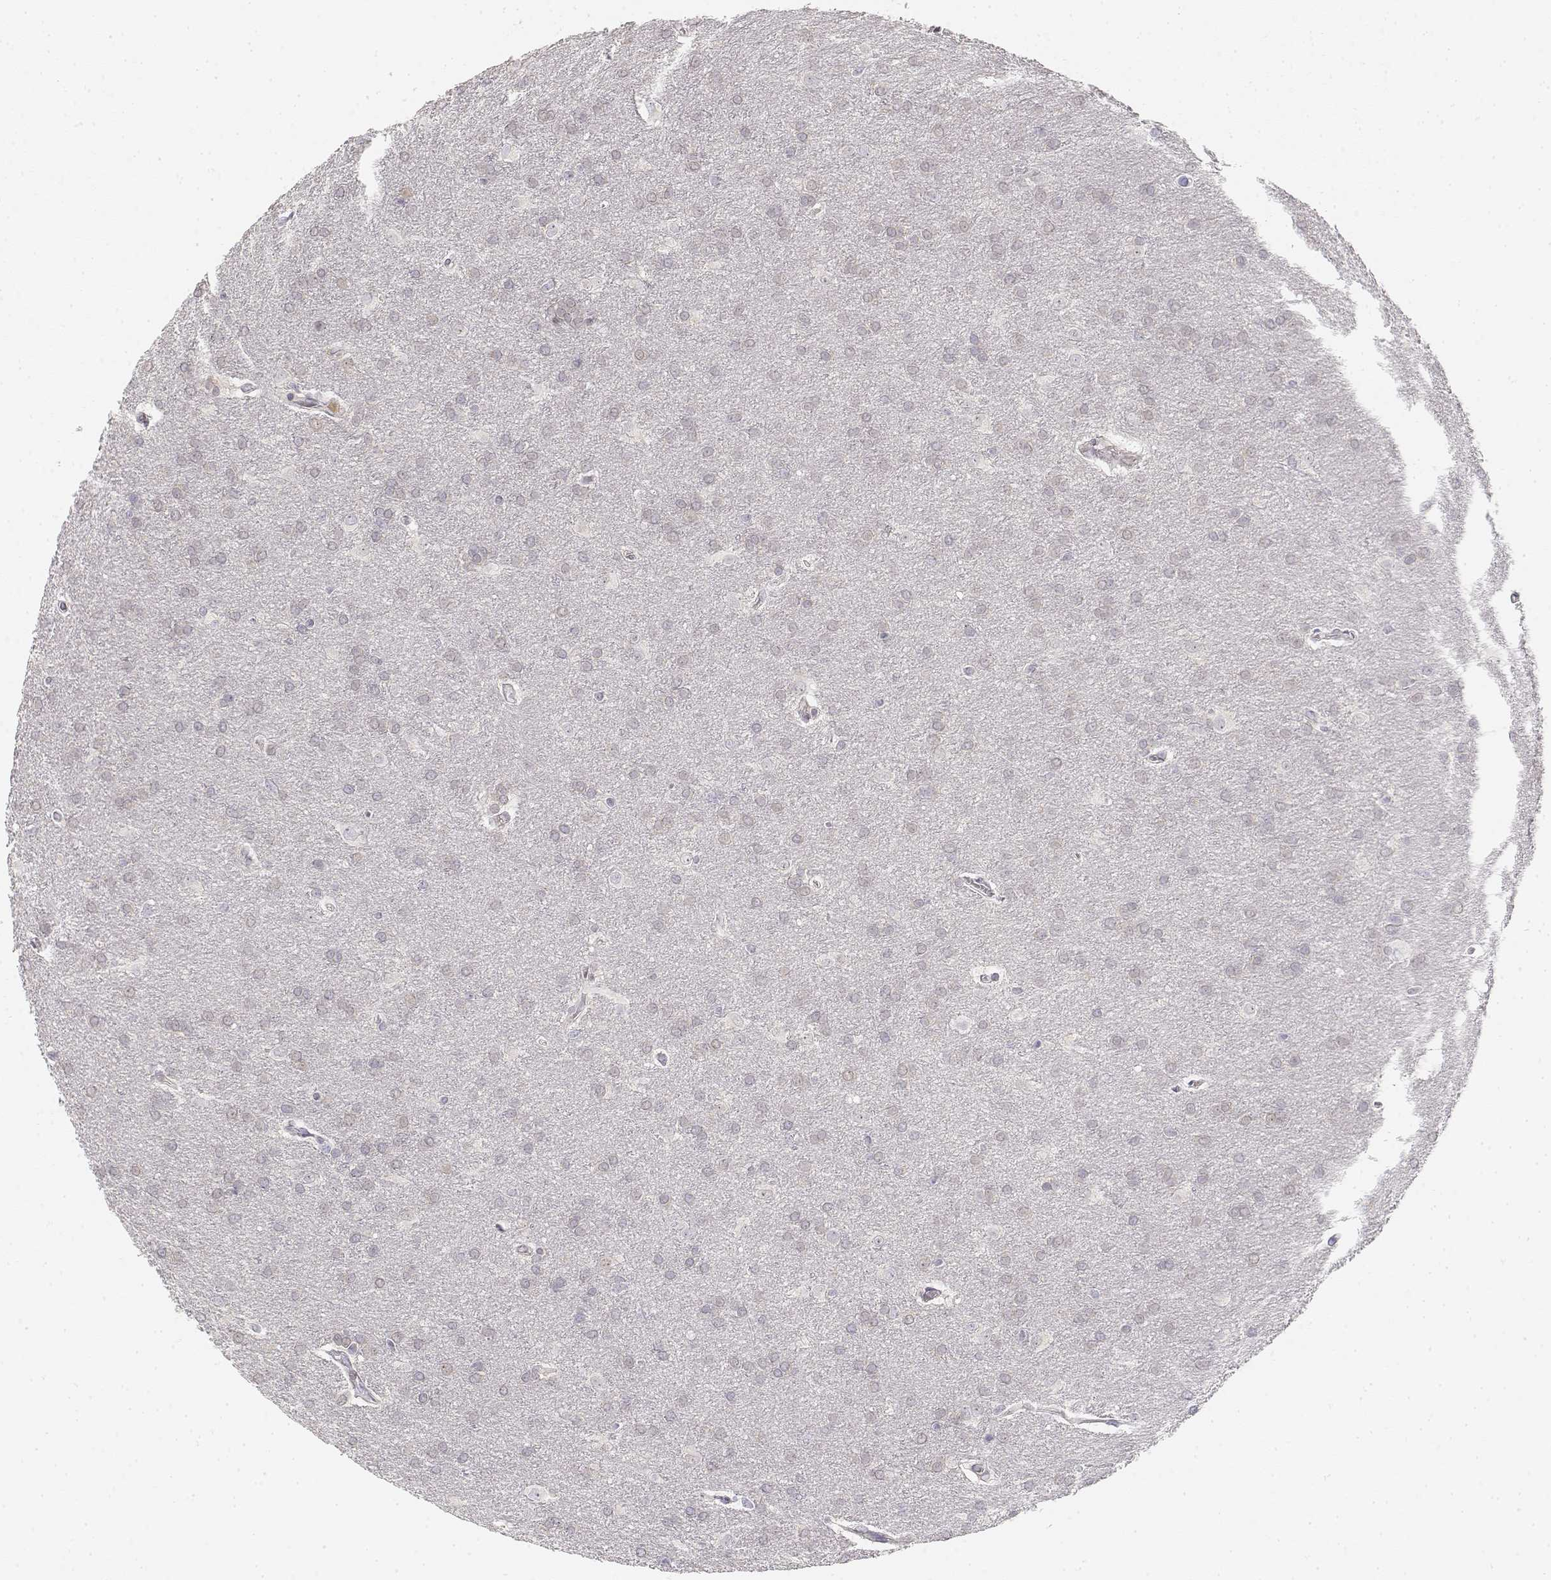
{"staining": {"intensity": "negative", "quantity": "none", "location": "none"}, "tissue": "glioma", "cell_type": "Tumor cells", "image_type": "cancer", "snomed": [{"axis": "morphology", "description": "Glioma, malignant, Low grade"}, {"axis": "topography", "description": "Brain"}], "caption": "IHC photomicrograph of neoplastic tissue: low-grade glioma (malignant) stained with DAB demonstrates no significant protein expression in tumor cells.", "gene": "GLIPR1L2", "patient": {"sex": "female", "age": 32}}